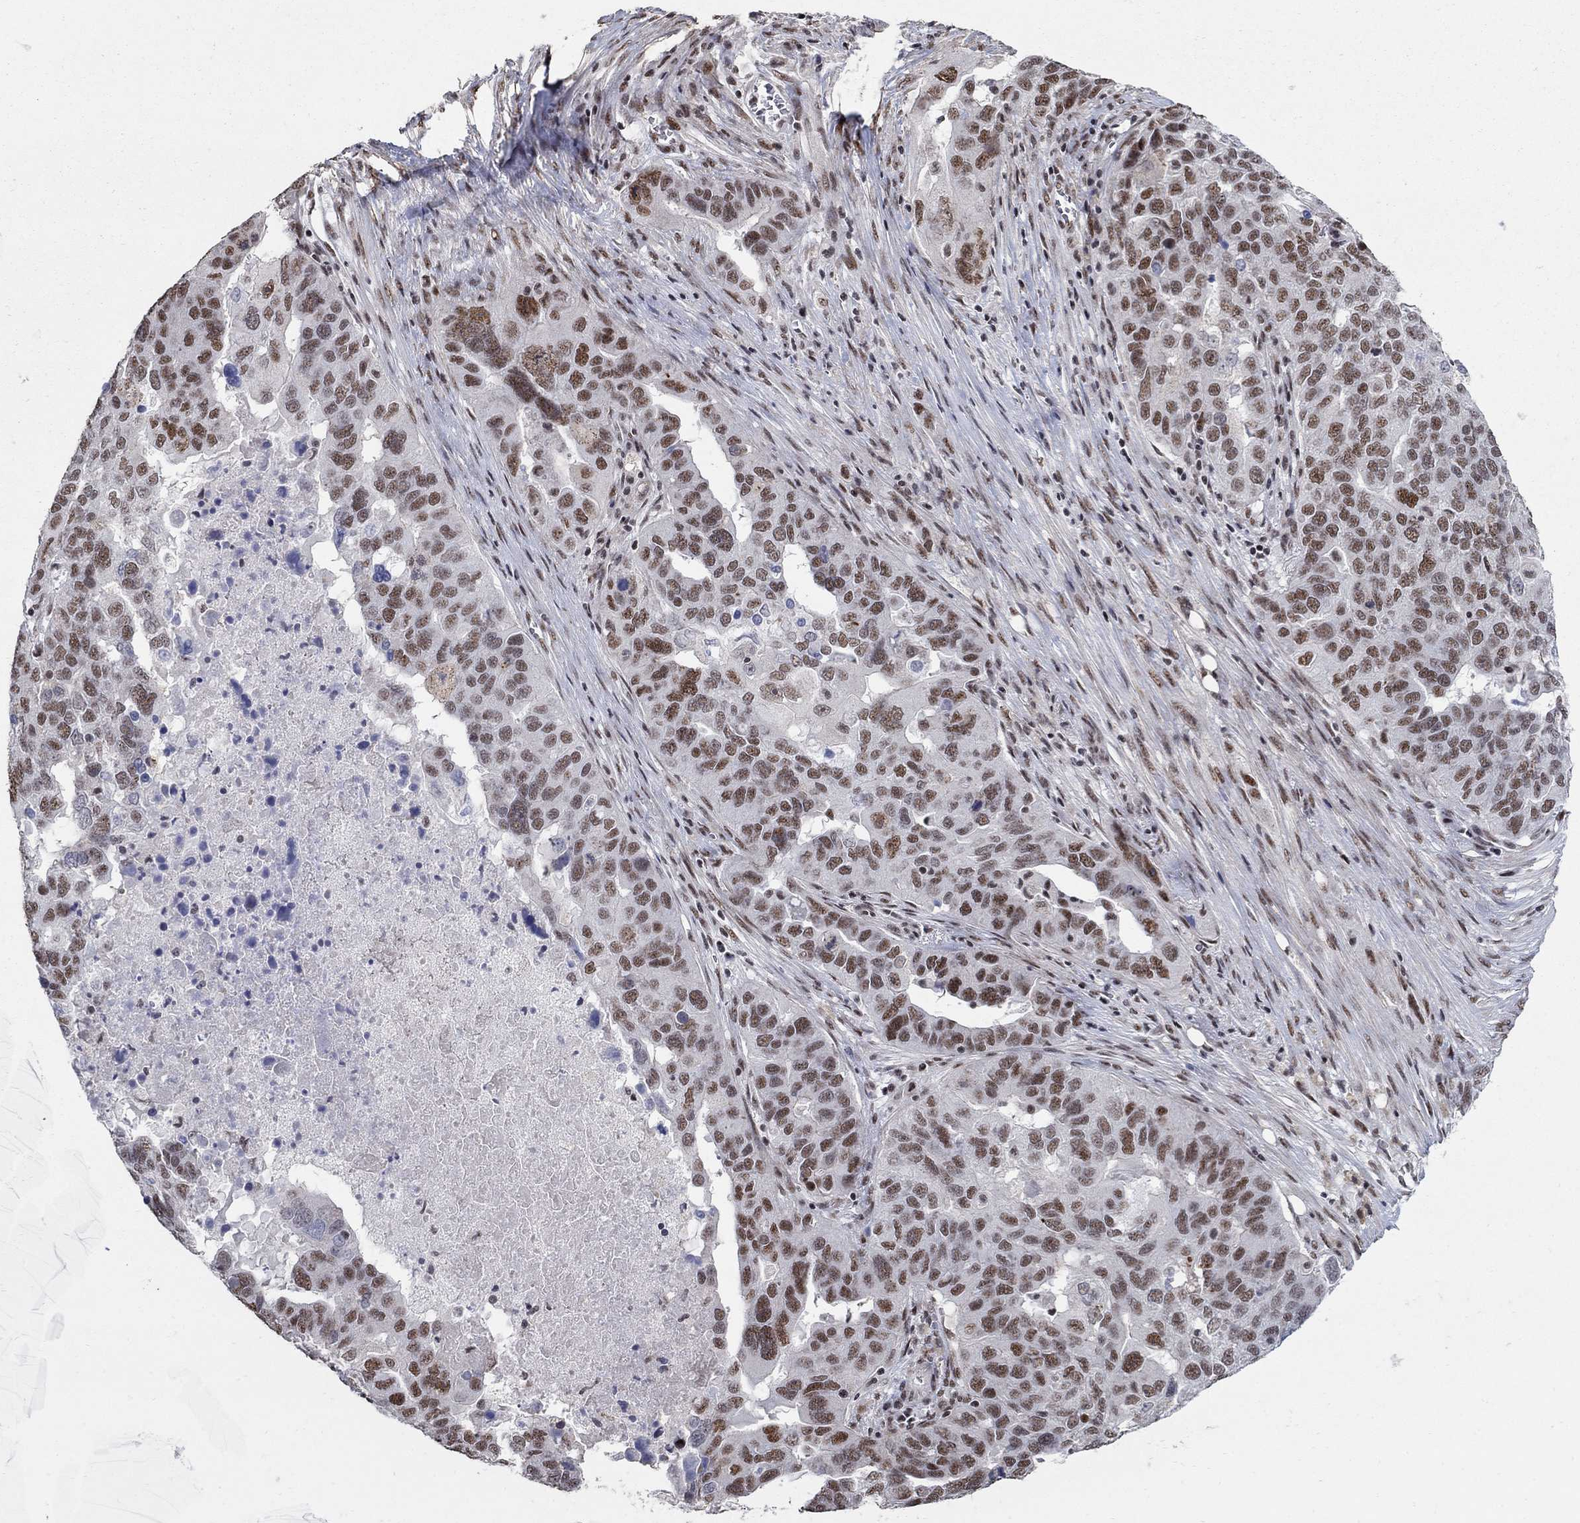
{"staining": {"intensity": "moderate", "quantity": "<25%", "location": "nuclear"}, "tissue": "ovarian cancer", "cell_type": "Tumor cells", "image_type": "cancer", "snomed": [{"axis": "morphology", "description": "Carcinoma, endometroid"}, {"axis": "topography", "description": "Soft tissue"}, {"axis": "topography", "description": "Ovary"}], "caption": "Moderate nuclear protein positivity is appreciated in approximately <25% of tumor cells in ovarian cancer (endometroid carcinoma). (DAB (3,3'-diaminobenzidine) = brown stain, brightfield microscopy at high magnification).", "gene": "PNISR", "patient": {"sex": "female", "age": 52}}